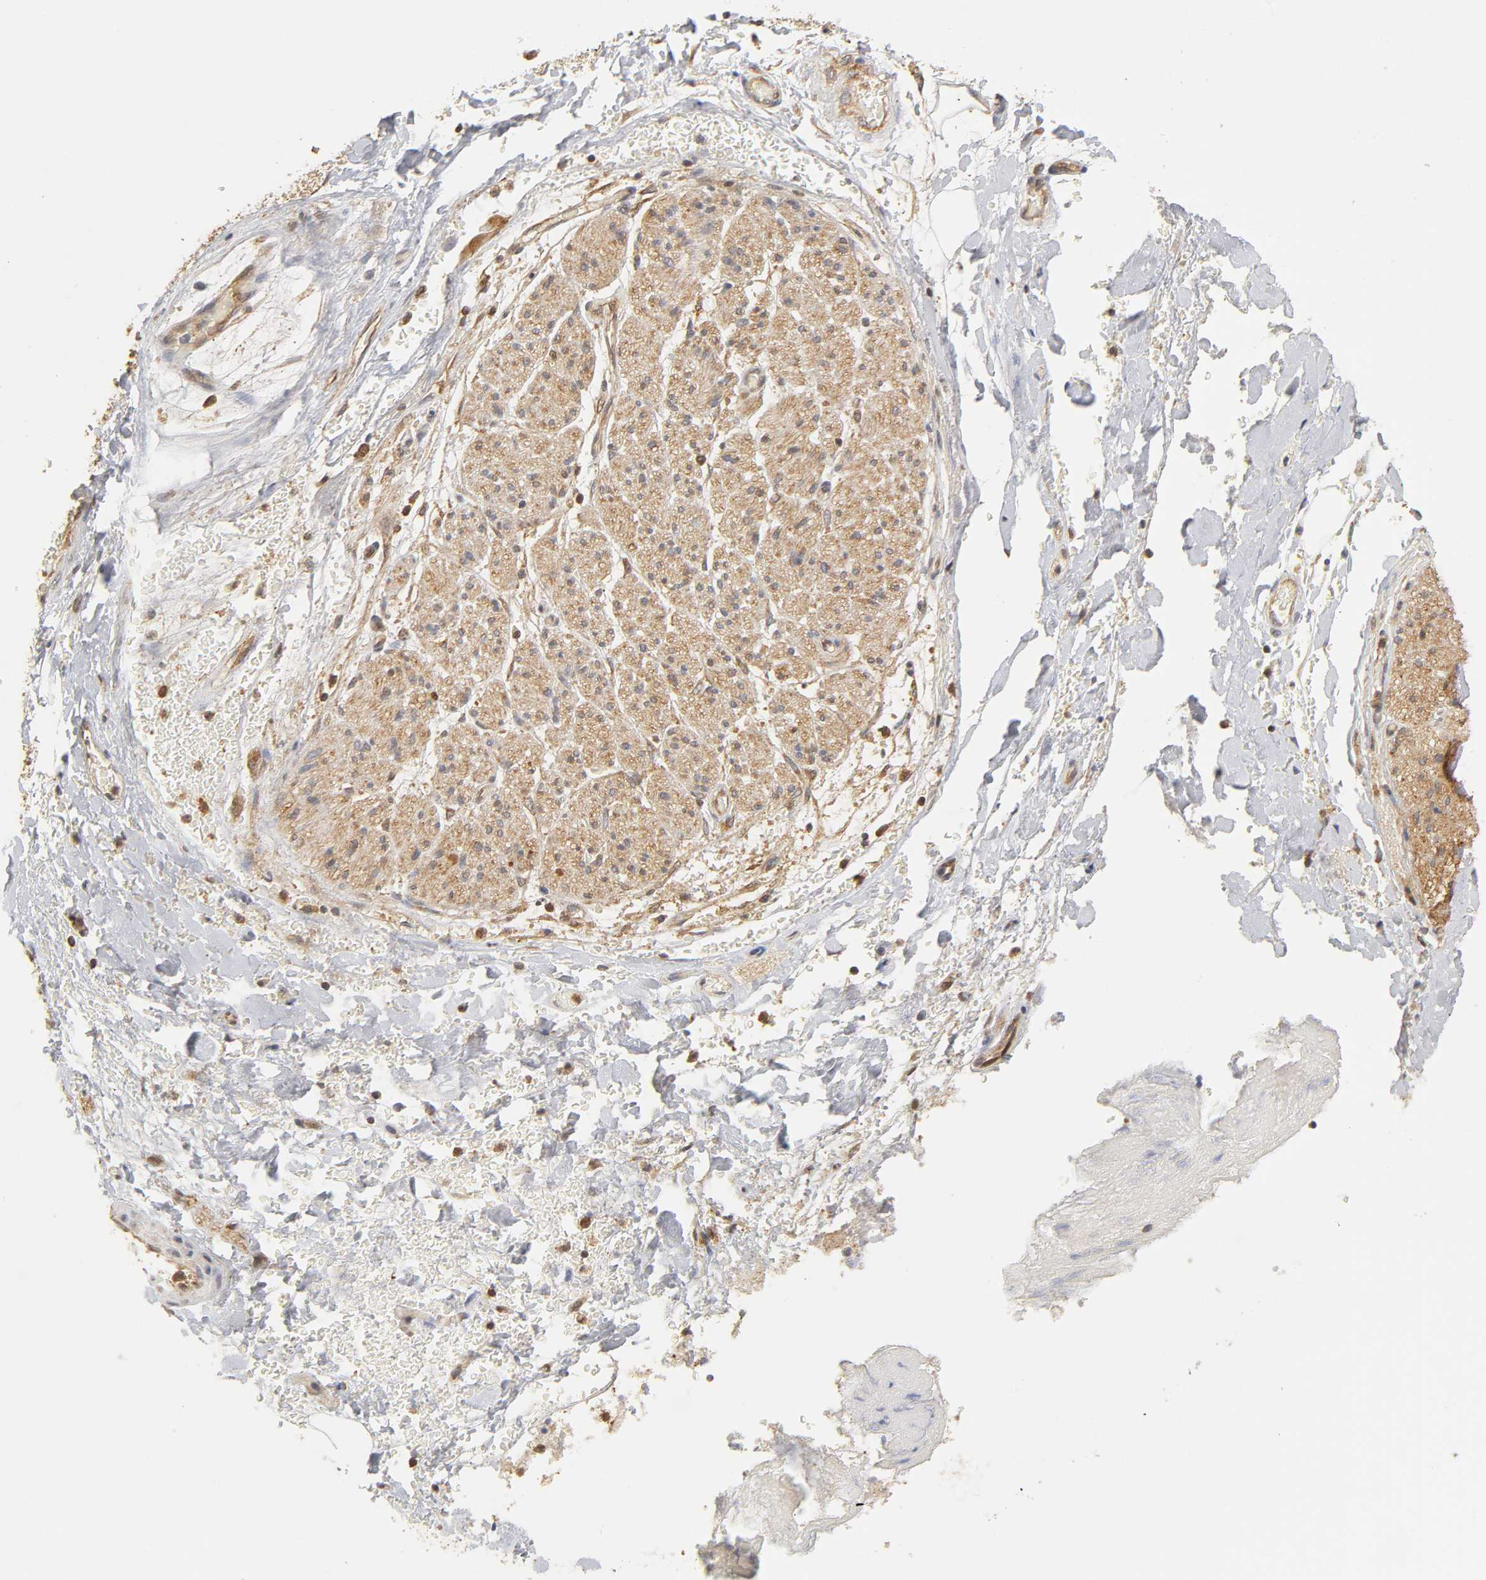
{"staining": {"intensity": "moderate", "quantity": ">75%", "location": "cytoplasmic/membranous"}, "tissue": "adipose tissue", "cell_type": "Adipocytes", "image_type": "normal", "snomed": [{"axis": "morphology", "description": "Normal tissue, NOS"}, {"axis": "morphology", "description": "Cholangiocarcinoma"}, {"axis": "topography", "description": "Liver"}, {"axis": "topography", "description": "Peripheral nerve tissue"}], "caption": "A histopathology image of adipose tissue stained for a protein exhibits moderate cytoplasmic/membranous brown staining in adipocytes.", "gene": "PAFAH1B1", "patient": {"sex": "male", "age": 50}}